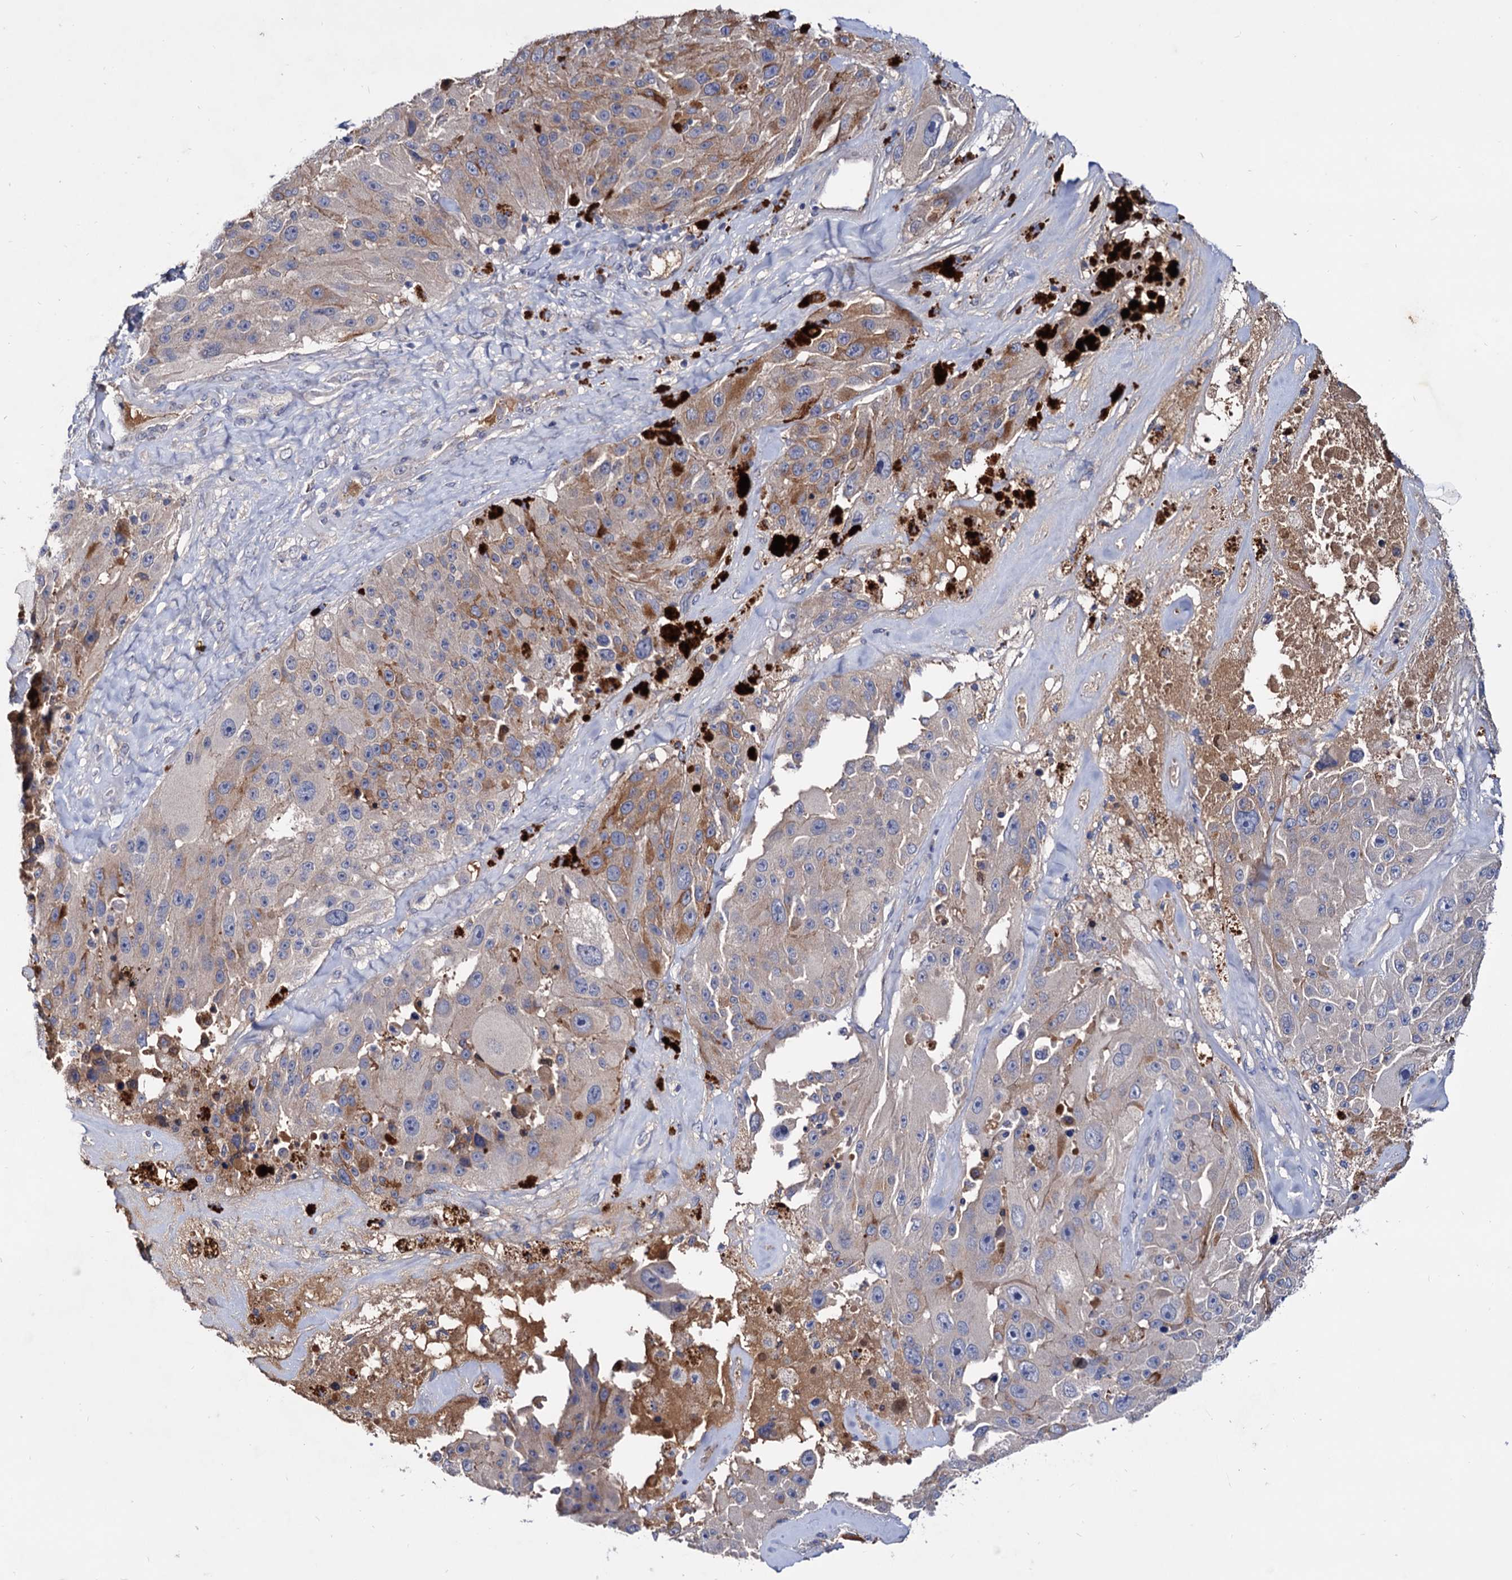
{"staining": {"intensity": "moderate", "quantity": "<25%", "location": "cytoplasmic/membranous"}, "tissue": "melanoma", "cell_type": "Tumor cells", "image_type": "cancer", "snomed": [{"axis": "morphology", "description": "Malignant melanoma, Metastatic site"}, {"axis": "topography", "description": "Lymph node"}], "caption": "Immunohistochemical staining of melanoma shows low levels of moderate cytoplasmic/membranous staining in approximately <25% of tumor cells.", "gene": "NPAS4", "patient": {"sex": "male", "age": 62}}